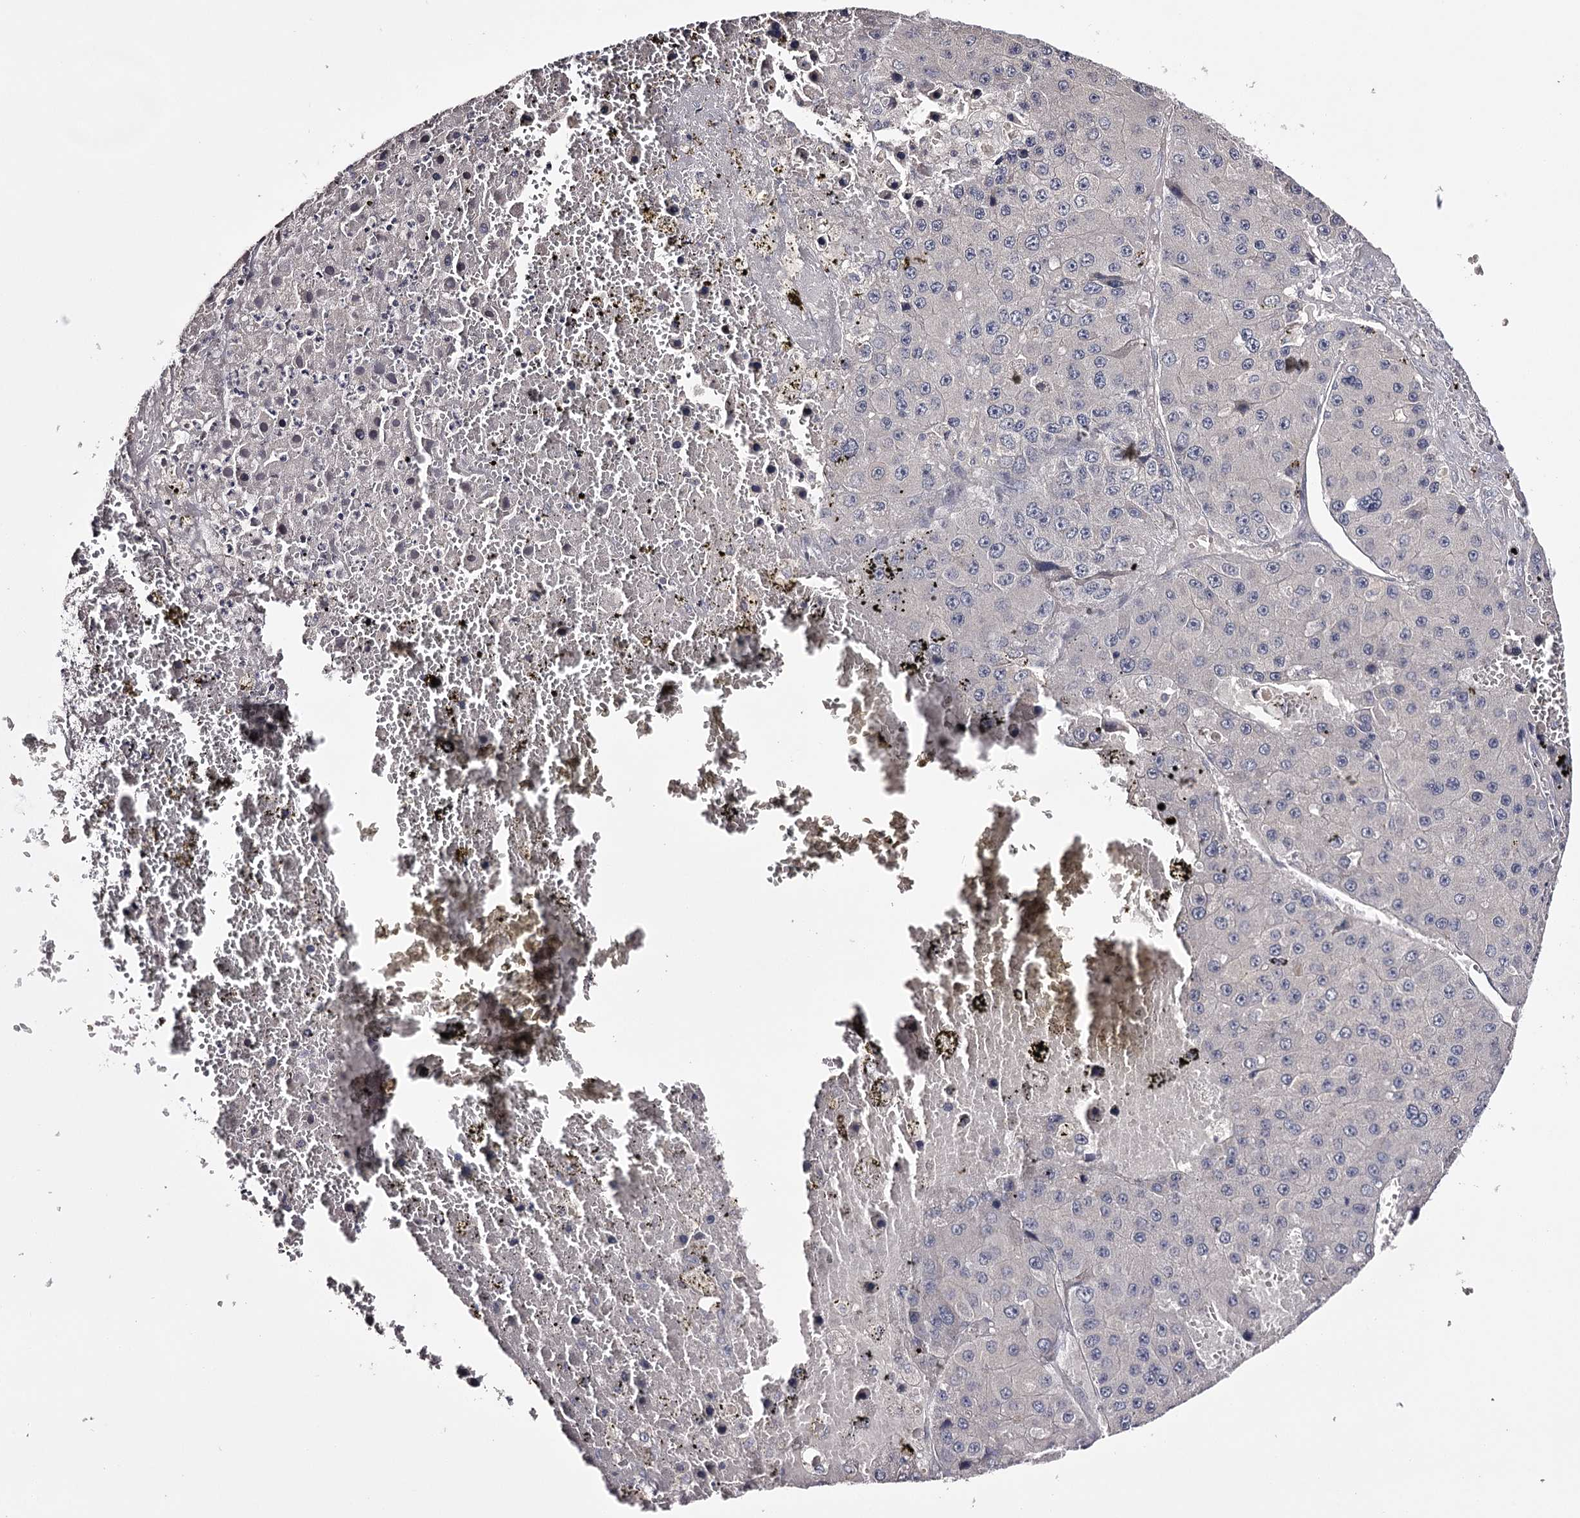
{"staining": {"intensity": "negative", "quantity": "none", "location": "none"}, "tissue": "liver cancer", "cell_type": "Tumor cells", "image_type": "cancer", "snomed": [{"axis": "morphology", "description": "Carcinoma, Hepatocellular, NOS"}, {"axis": "topography", "description": "Liver"}], "caption": "High power microscopy image of an immunohistochemistry image of liver cancer, revealing no significant staining in tumor cells. (DAB immunohistochemistry, high magnification).", "gene": "PRM2", "patient": {"sex": "female", "age": 73}}